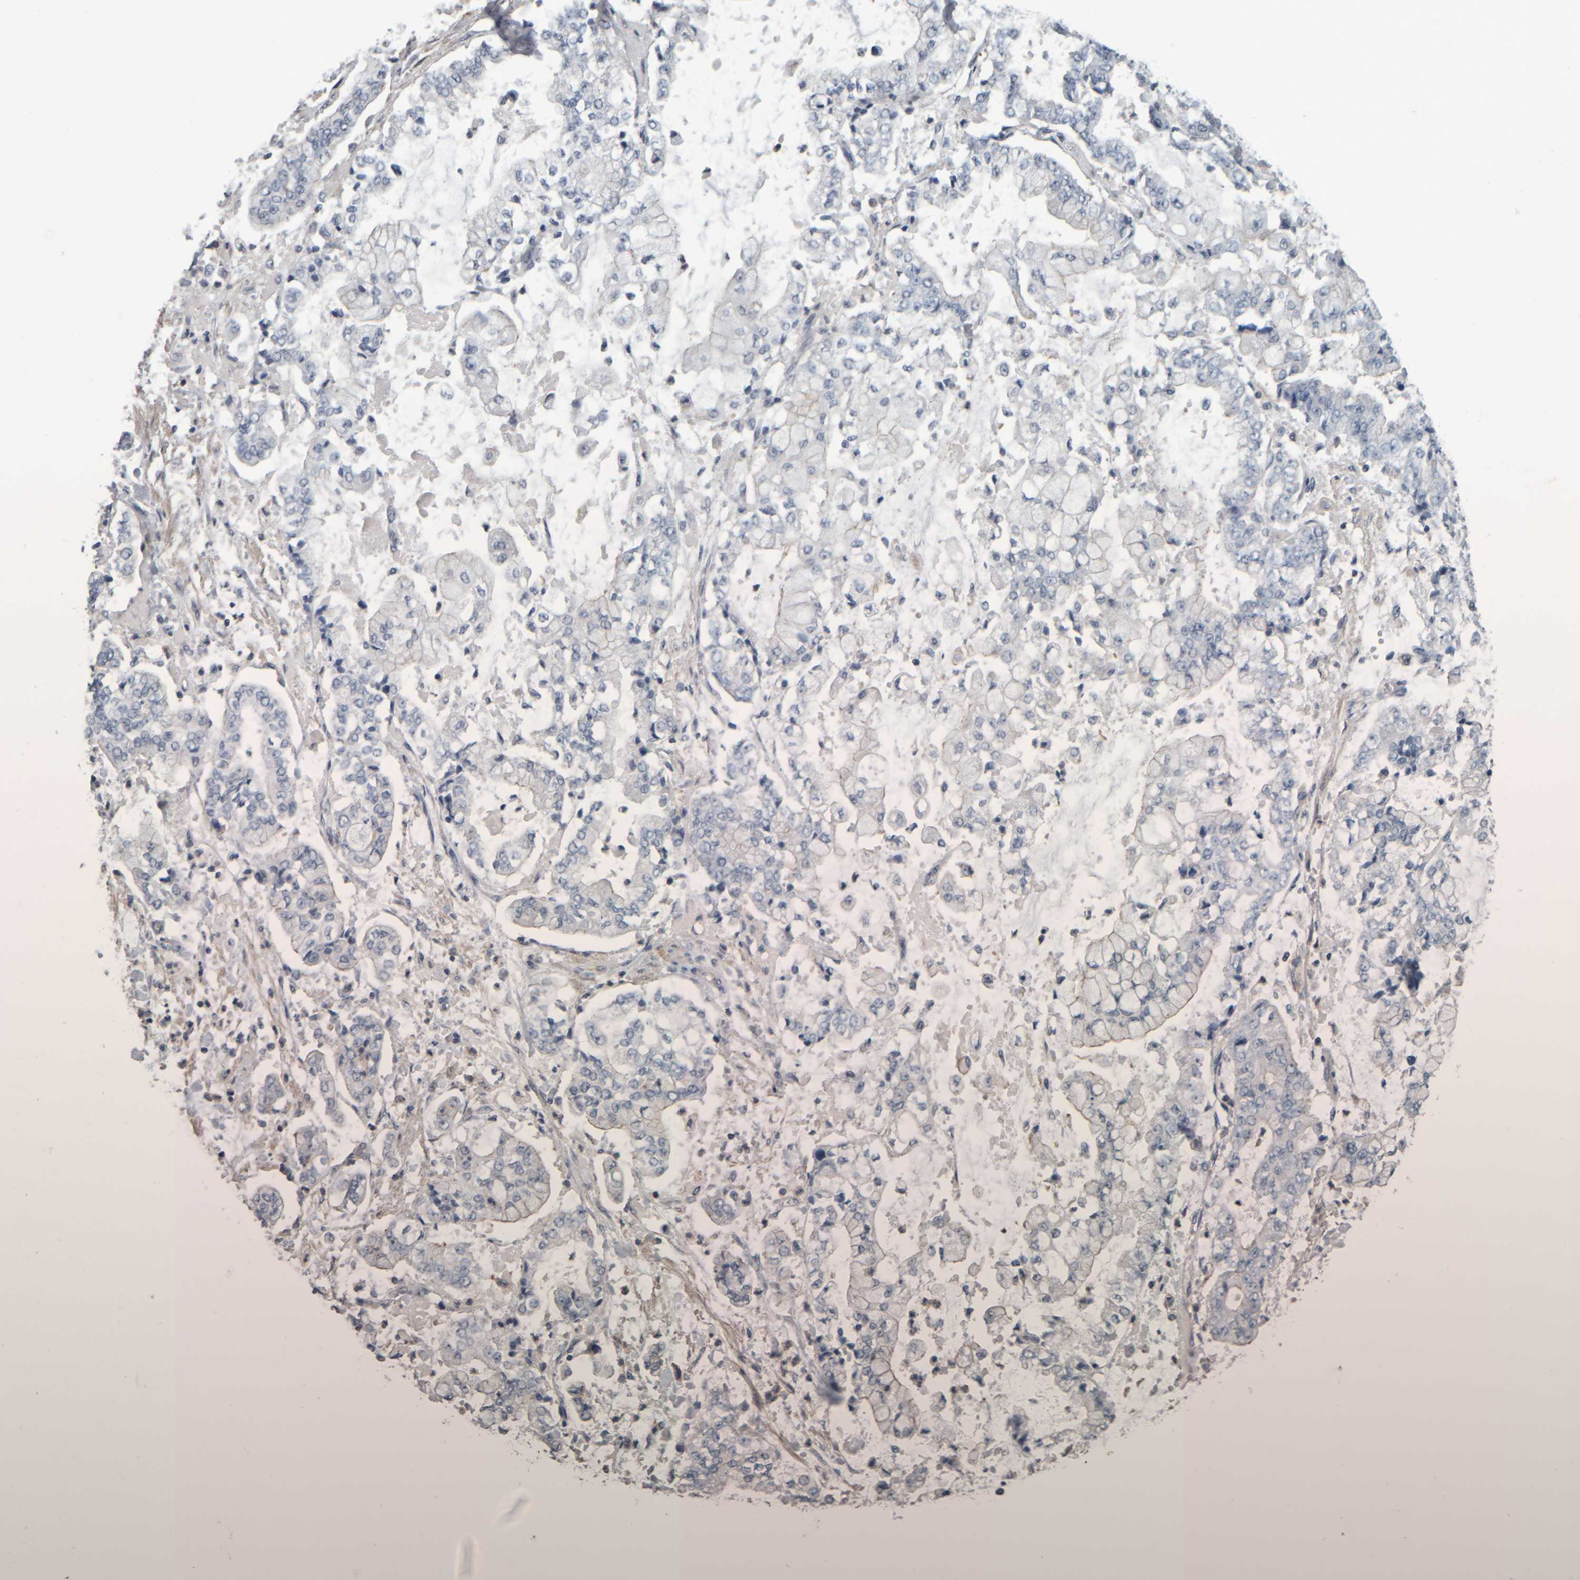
{"staining": {"intensity": "negative", "quantity": "none", "location": "none"}, "tissue": "stomach cancer", "cell_type": "Tumor cells", "image_type": "cancer", "snomed": [{"axis": "morphology", "description": "Adenocarcinoma, NOS"}, {"axis": "topography", "description": "Stomach"}], "caption": "Human adenocarcinoma (stomach) stained for a protein using immunohistochemistry (IHC) reveals no positivity in tumor cells.", "gene": "CAVIN4", "patient": {"sex": "male", "age": 76}}